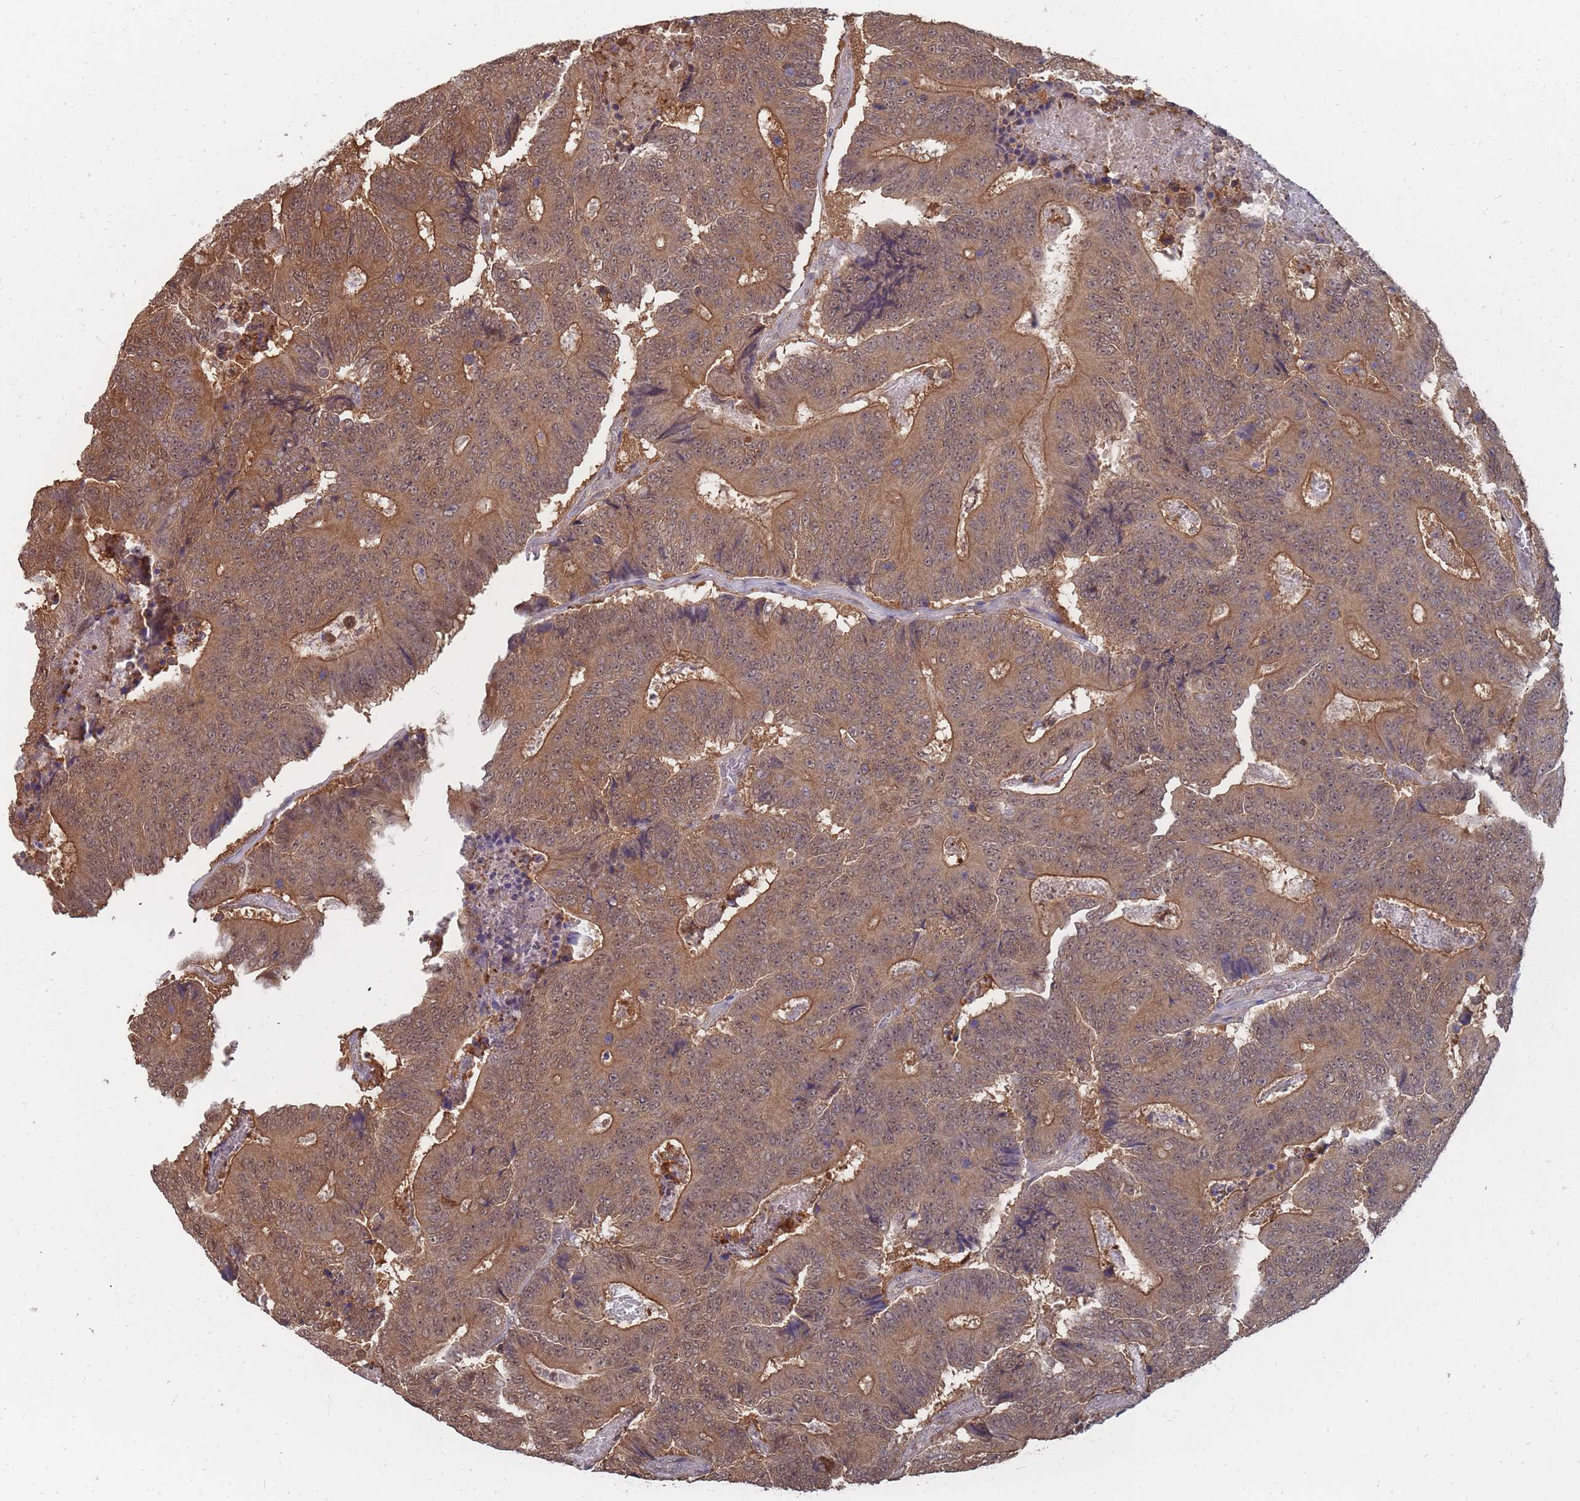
{"staining": {"intensity": "moderate", "quantity": ">75%", "location": "cytoplasmic/membranous,nuclear"}, "tissue": "colorectal cancer", "cell_type": "Tumor cells", "image_type": "cancer", "snomed": [{"axis": "morphology", "description": "Adenocarcinoma, NOS"}, {"axis": "topography", "description": "Colon"}], "caption": "Colorectal adenocarcinoma stained for a protein (brown) reveals moderate cytoplasmic/membranous and nuclear positive expression in approximately >75% of tumor cells.", "gene": "NKD1", "patient": {"sex": "male", "age": 83}}